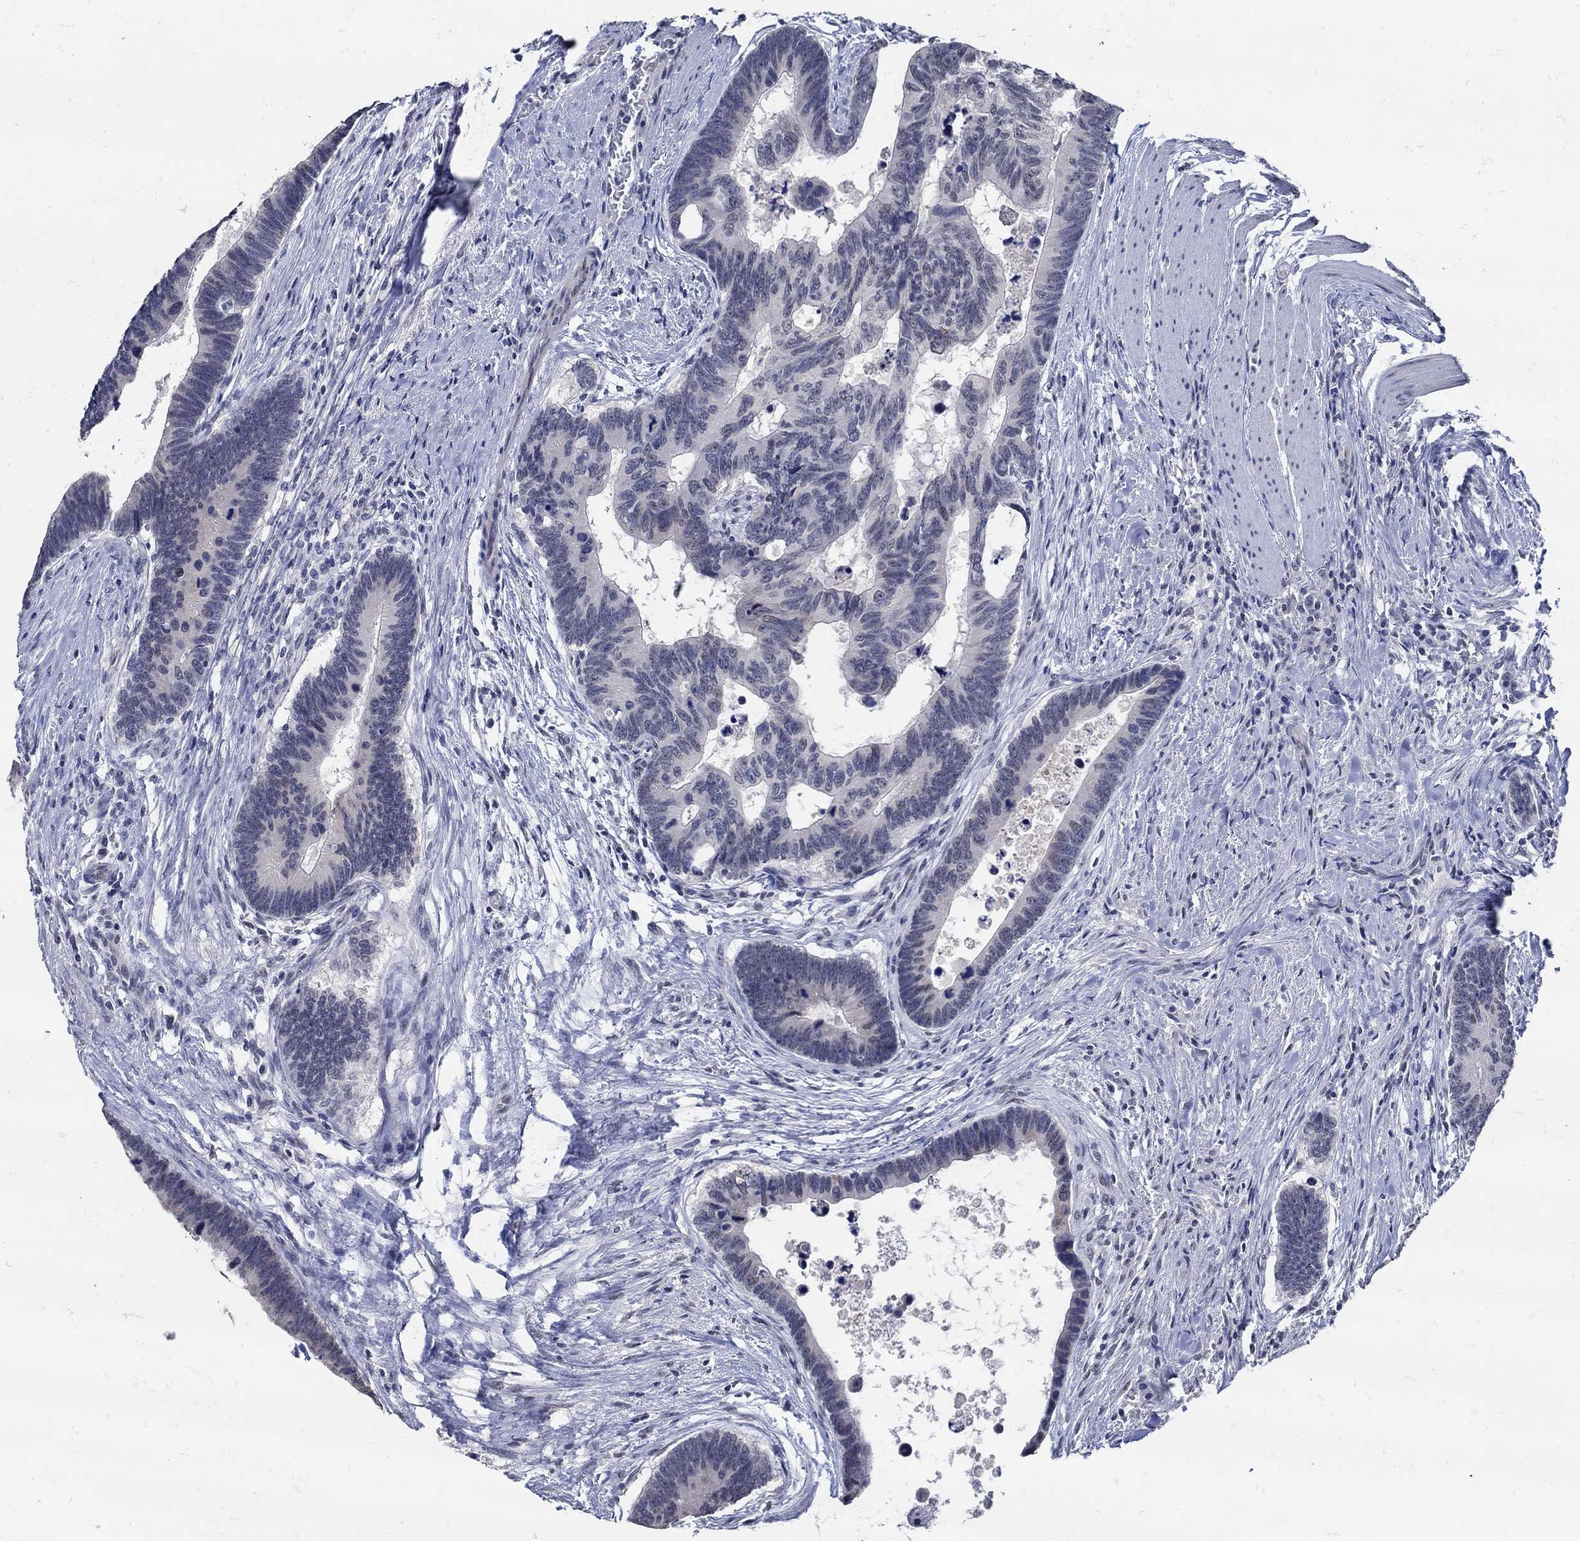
{"staining": {"intensity": "negative", "quantity": "none", "location": "none"}, "tissue": "colorectal cancer", "cell_type": "Tumor cells", "image_type": "cancer", "snomed": [{"axis": "morphology", "description": "Adenocarcinoma, NOS"}, {"axis": "topography", "description": "Colon"}], "caption": "This is a histopathology image of immunohistochemistry staining of adenocarcinoma (colorectal), which shows no positivity in tumor cells.", "gene": "KCNN3", "patient": {"sex": "female", "age": 77}}